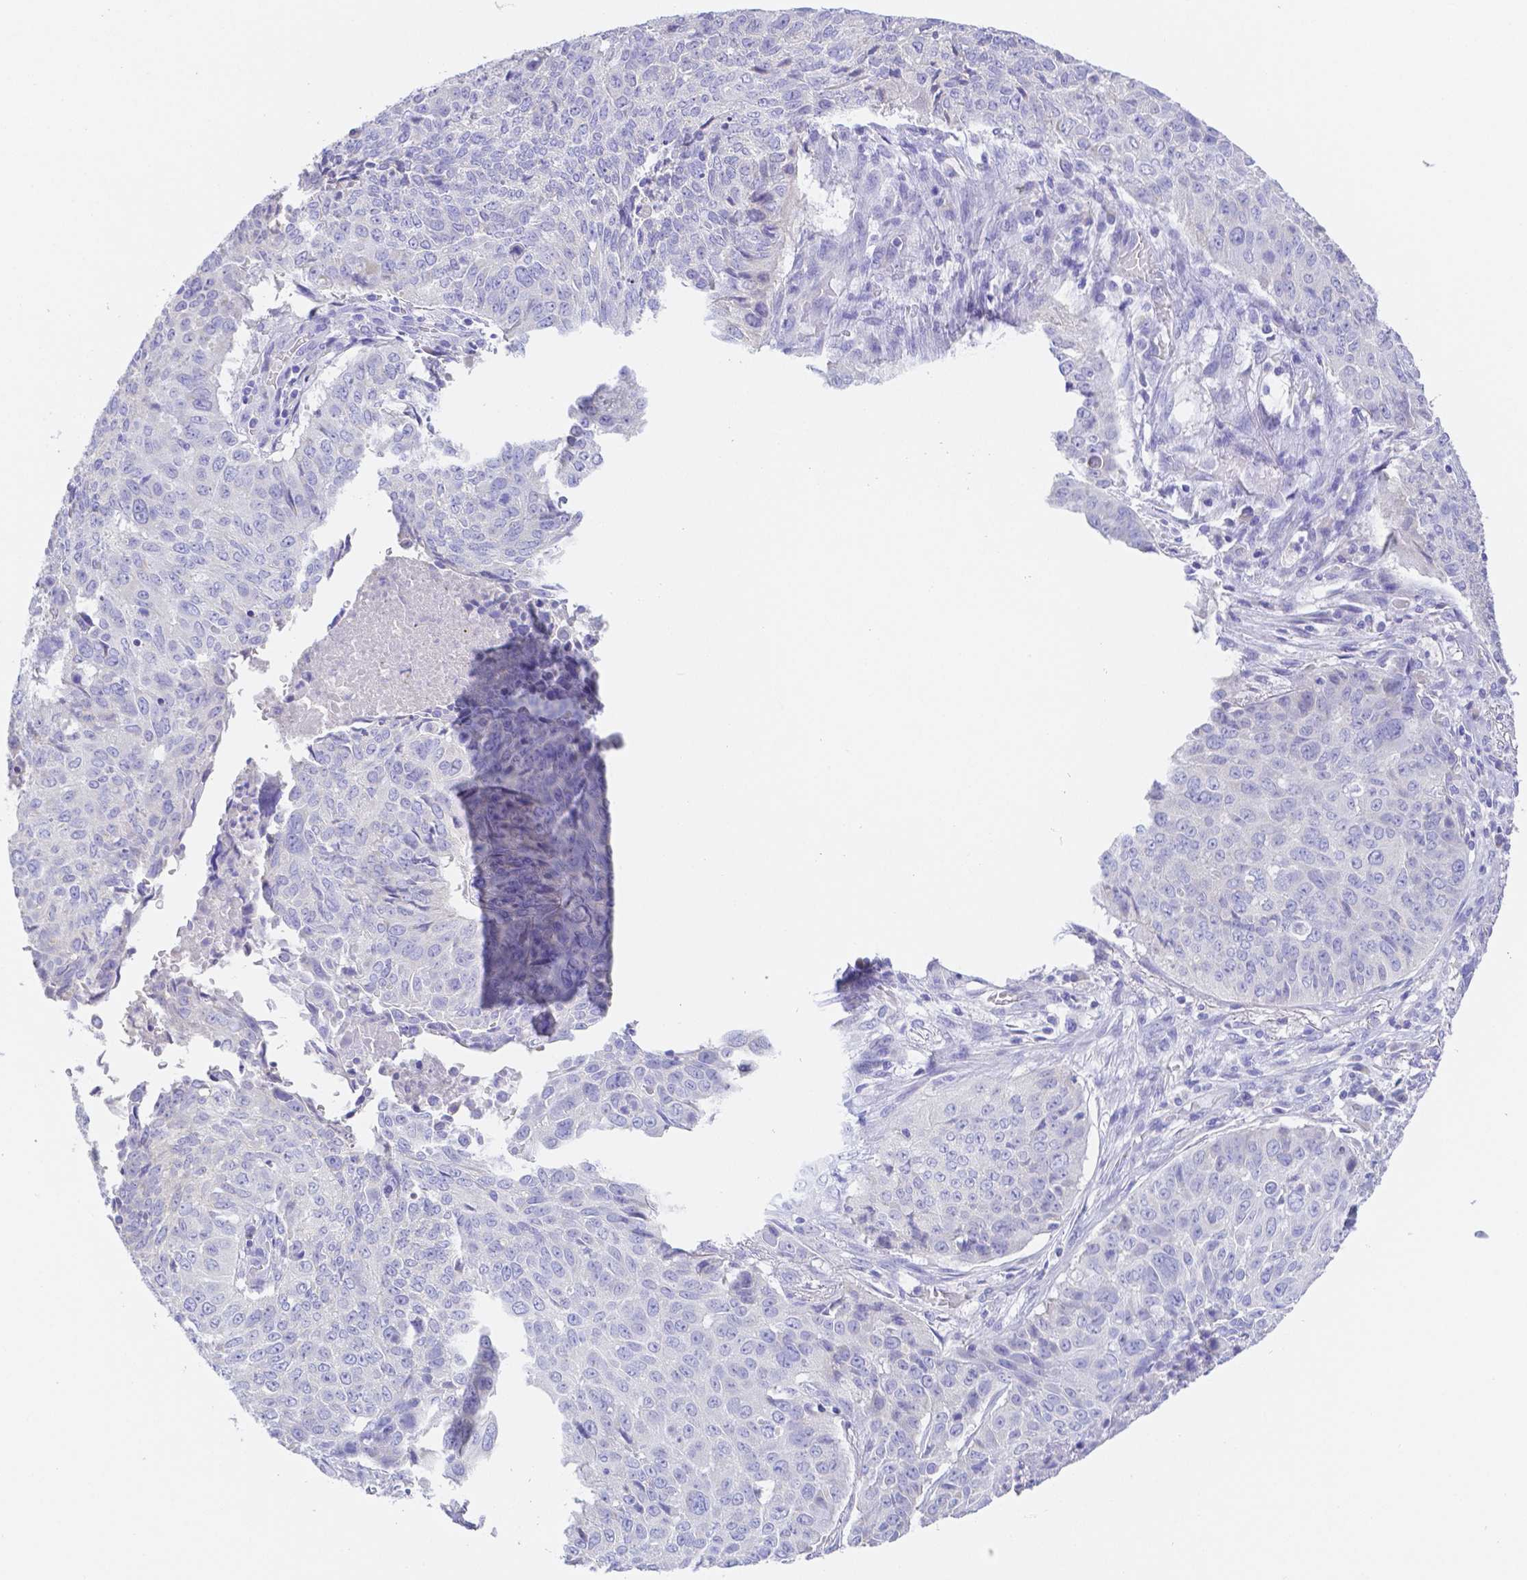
{"staining": {"intensity": "negative", "quantity": "none", "location": "none"}, "tissue": "lung cancer", "cell_type": "Tumor cells", "image_type": "cancer", "snomed": [{"axis": "morphology", "description": "Normal tissue, NOS"}, {"axis": "morphology", "description": "Squamous cell carcinoma, NOS"}, {"axis": "topography", "description": "Bronchus"}, {"axis": "topography", "description": "Lung"}], "caption": "The micrograph reveals no staining of tumor cells in squamous cell carcinoma (lung).", "gene": "ZG16B", "patient": {"sex": "male", "age": 64}}